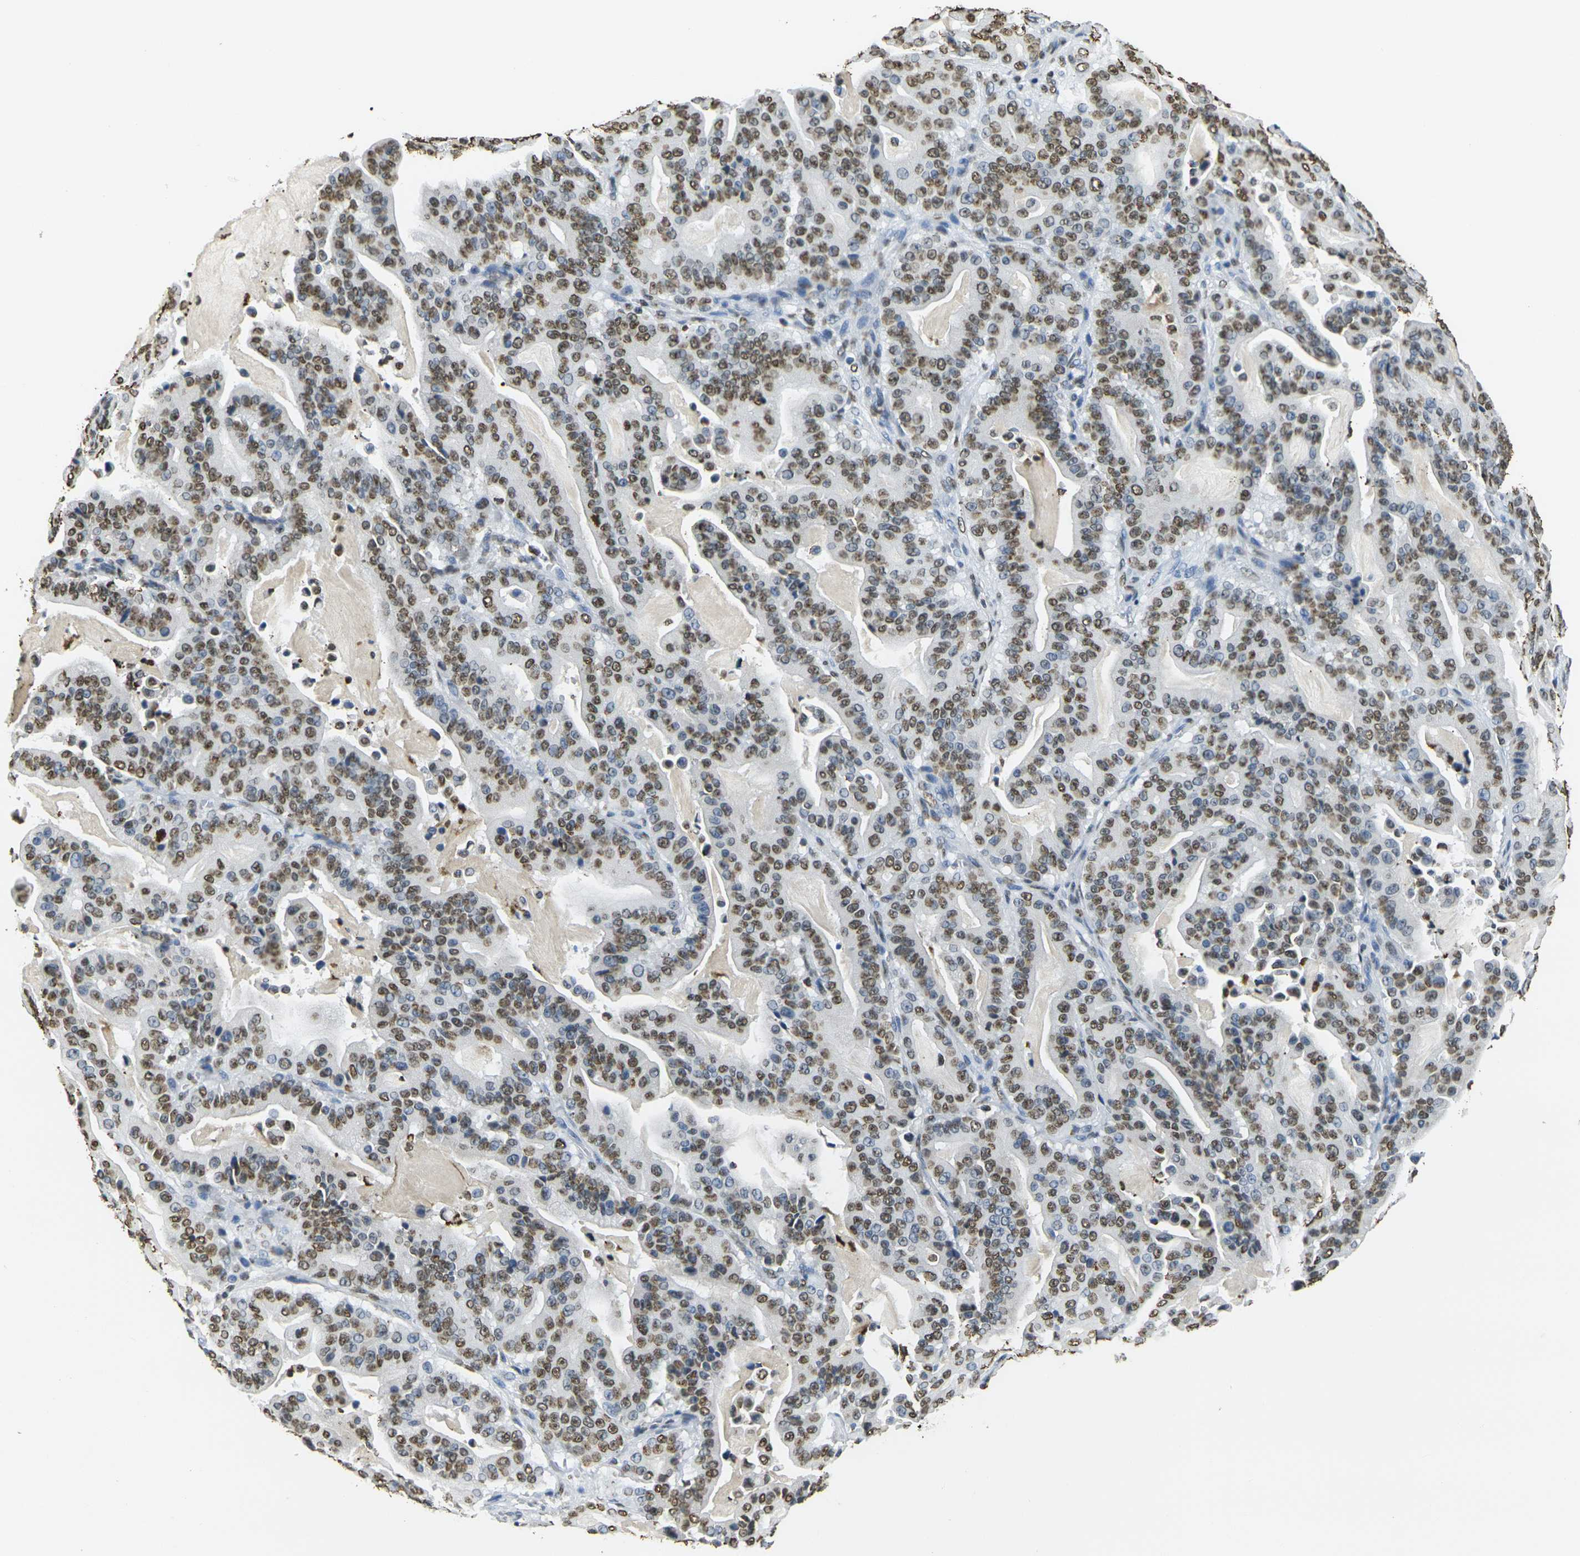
{"staining": {"intensity": "moderate", "quantity": "25%-75%", "location": "nuclear"}, "tissue": "pancreatic cancer", "cell_type": "Tumor cells", "image_type": "cancer", "snomed": [{"axis": "morphology", "description": "Adenocarcinoma, NOS"}, {"axis": "topography", "description": "Pancreas"}], "caption": "The histopathology image exhibits a brown stain indicating the presence of a protein in the nuclear of tumor cells in adenocarcinoma (pancreatic).", "gene": "DRAXIN", "patient": {"sex": "male", "age": 63}}